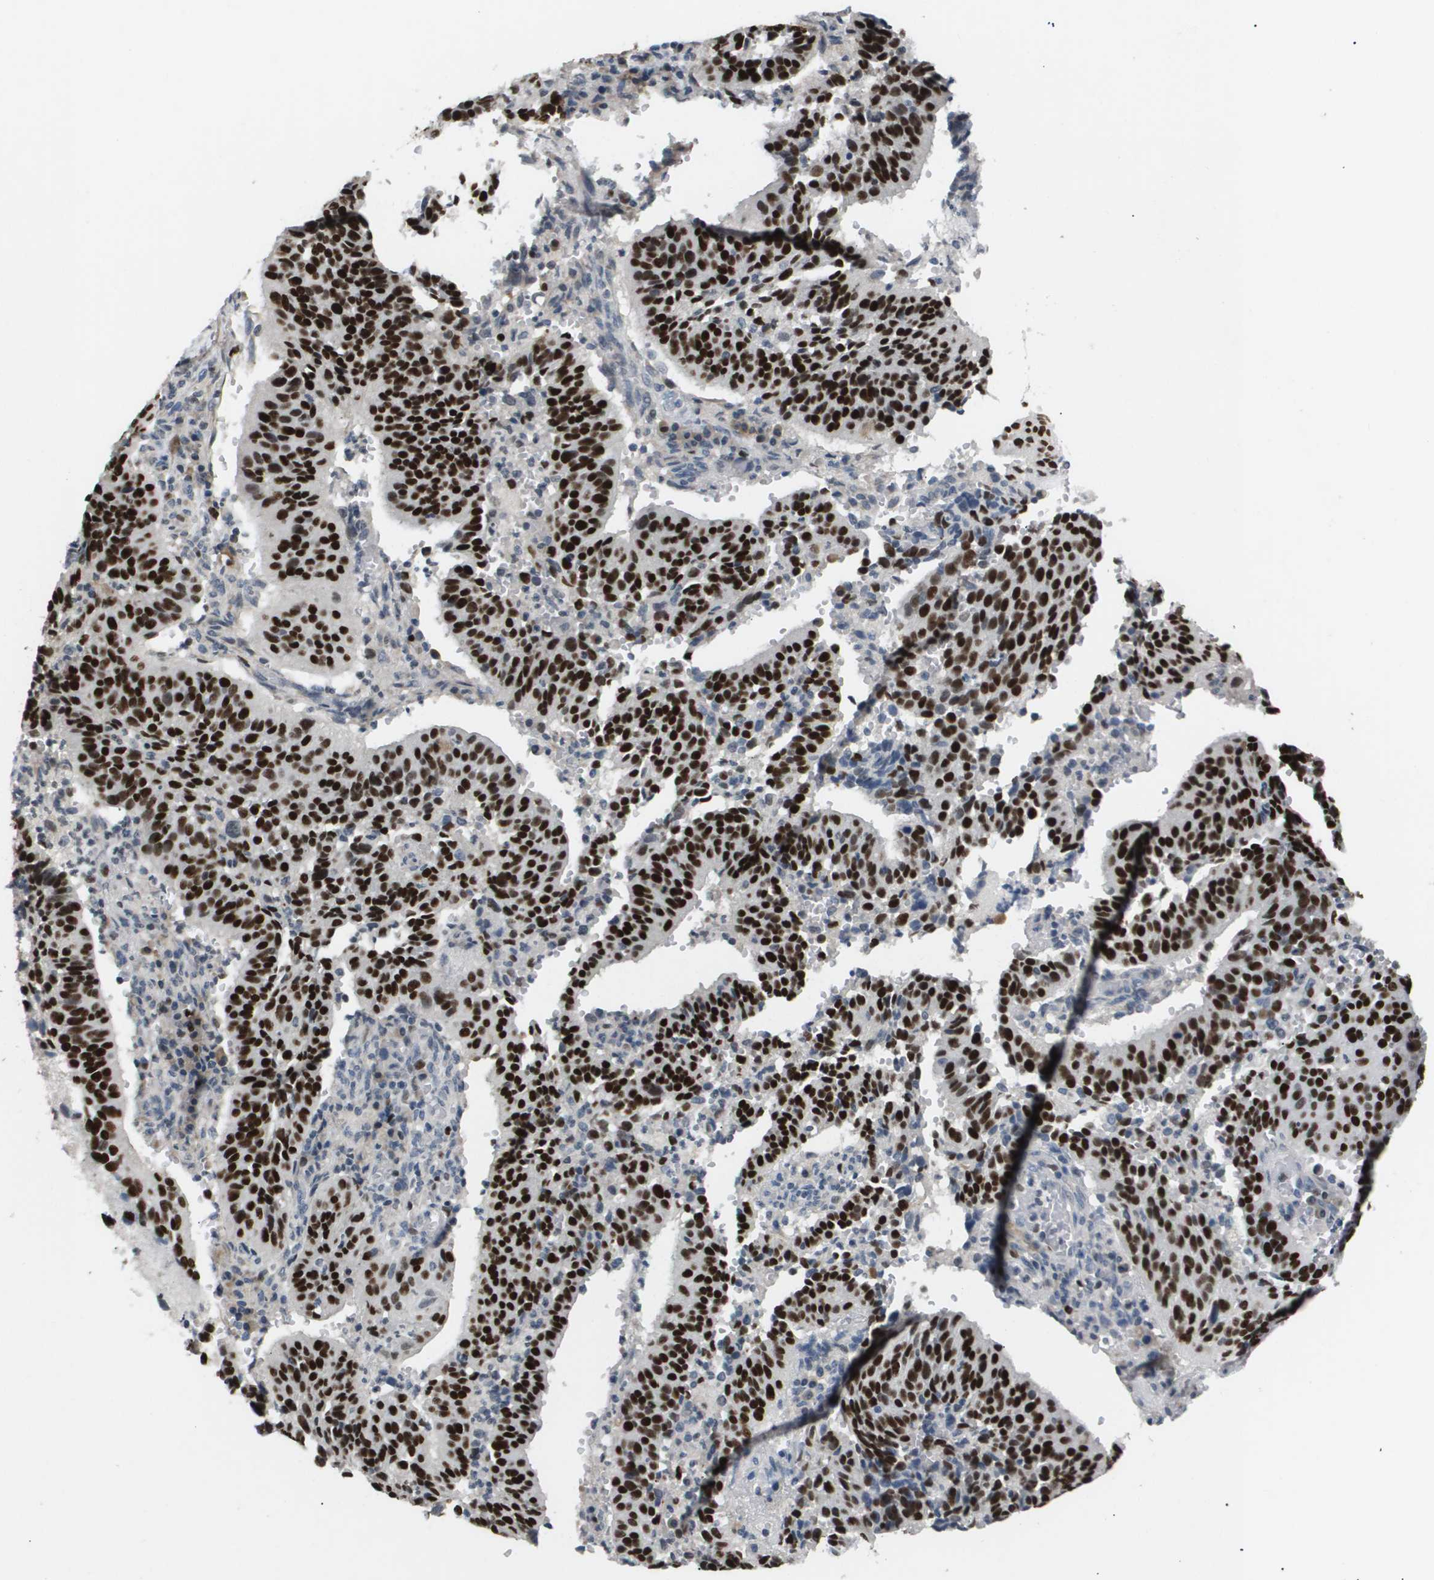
{"staining": {"intensity": "strong", "quantity": ">75%", "location": "nuclear"}, "tissue": "cervical cancer", "cell_type": "Tumor cells", "image_type": "cancer", "snomed": [{"axis": "morphology", "description": "Normal tissue, NOS"}, {"axis": "morphology", "description": "Squamous cell carcinoma, NOS"}, {"axis": "topography", "description": "Cervix"}], "caption": "A photomicrograph of human cervical squamous cell carcinoma stained for a protein displays strong nuclear brown staining in tumor cells.", "gene": "ANAPC2", "patient": {"sex": "female", "age": 39}}